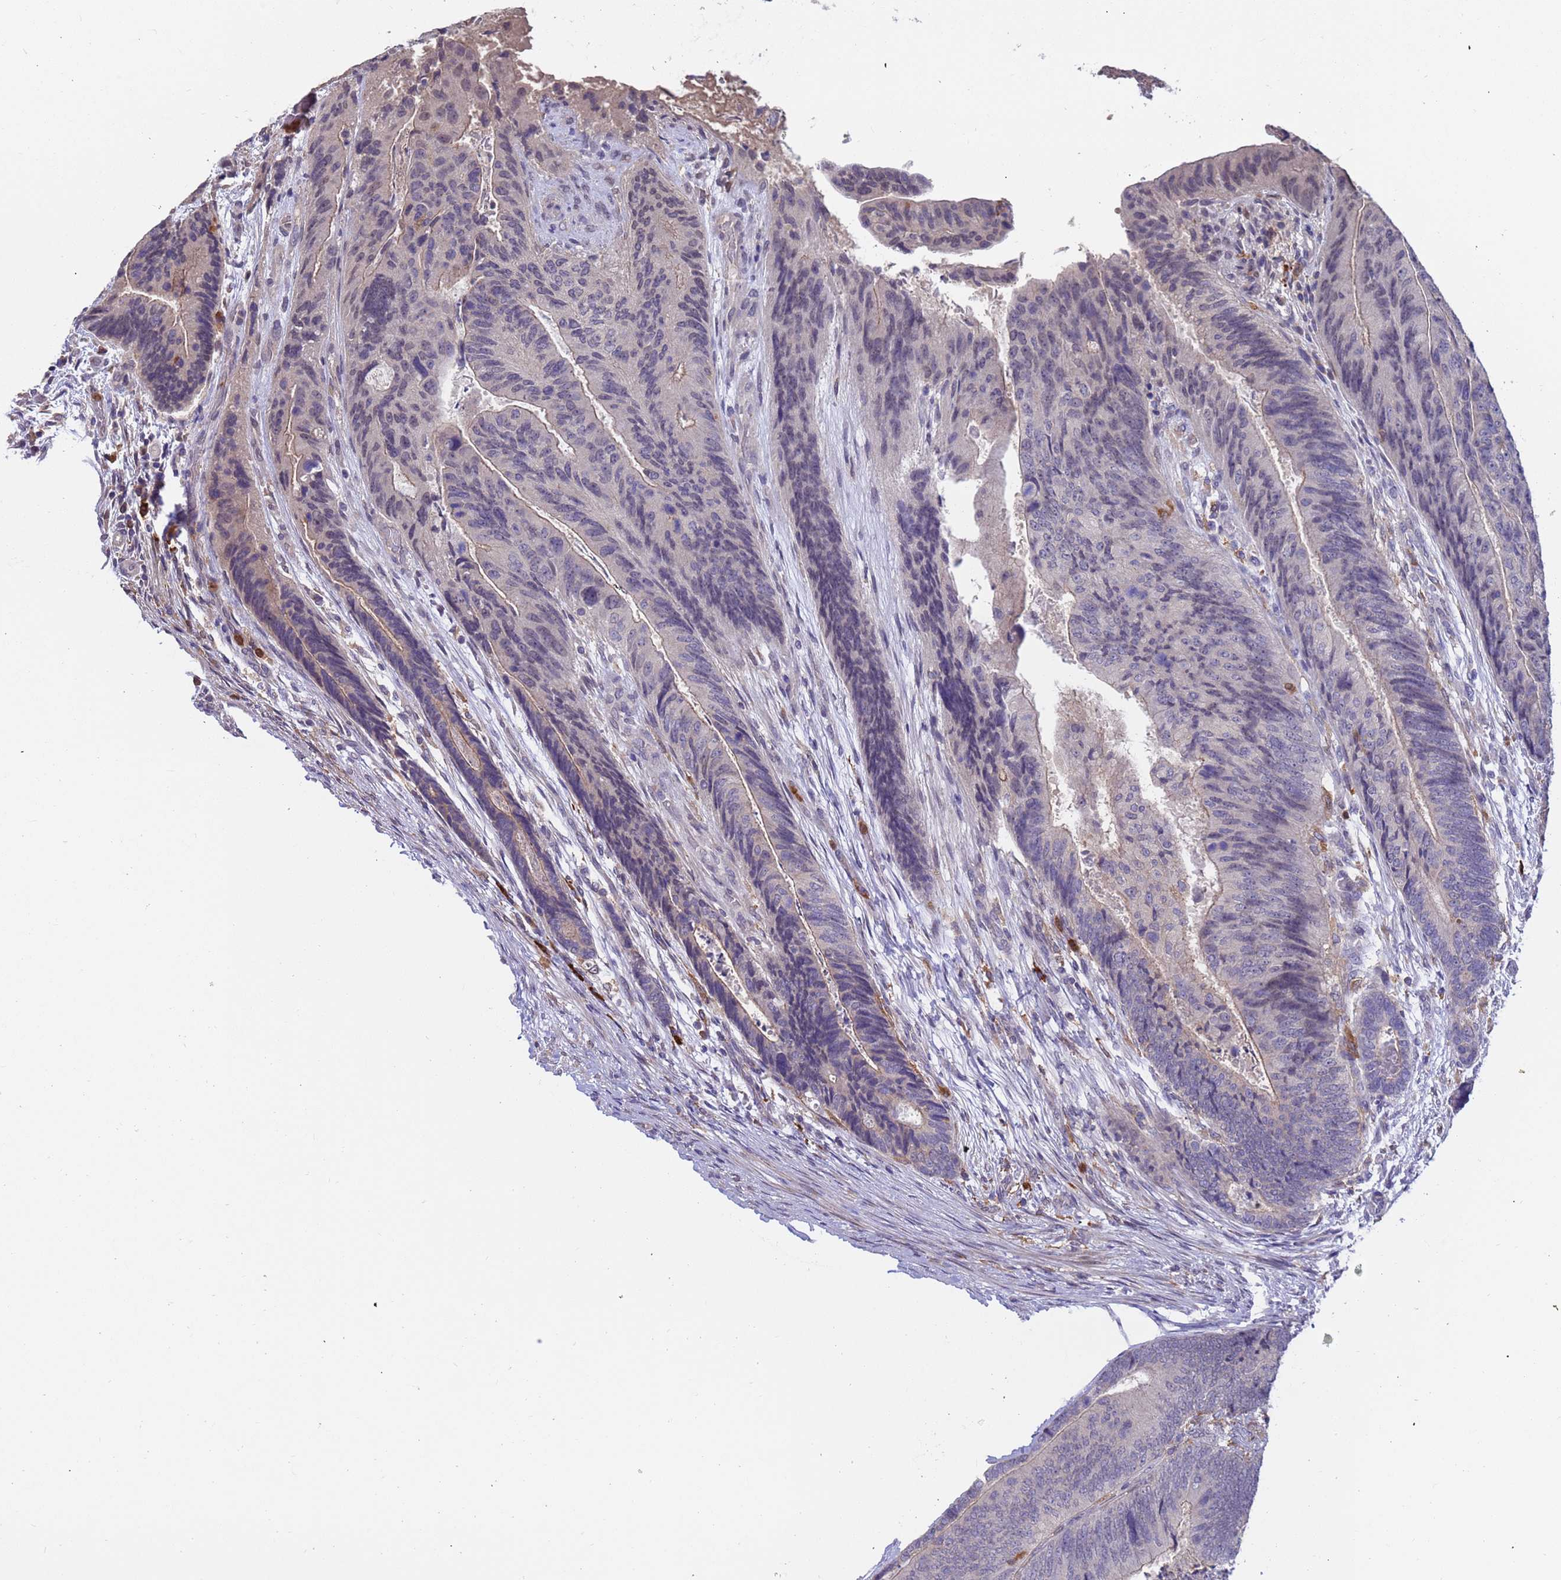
{"staining": {"intensity": "weak", "quantity": "25%-75%", "location": "cytoplasmic/membranous"}, "tissue": "colorectal cancer", "cell_type": "Tumor cells", "image_type": "cancer", "snomed": [{"axis": "morphology", "description": "Adenocarcinoma, NOS"}, {"axis": "topography", "description": "Colon"}], "caption": "Immunohistochemical staining of adenocarcinoma (colorectal) reveals low levels of weak cytoplasmic/membranous protein staining in about 25%-75% of tumor cells.", "gene": "AMPD3", "patient": {"sex": "female", "age": 67}}